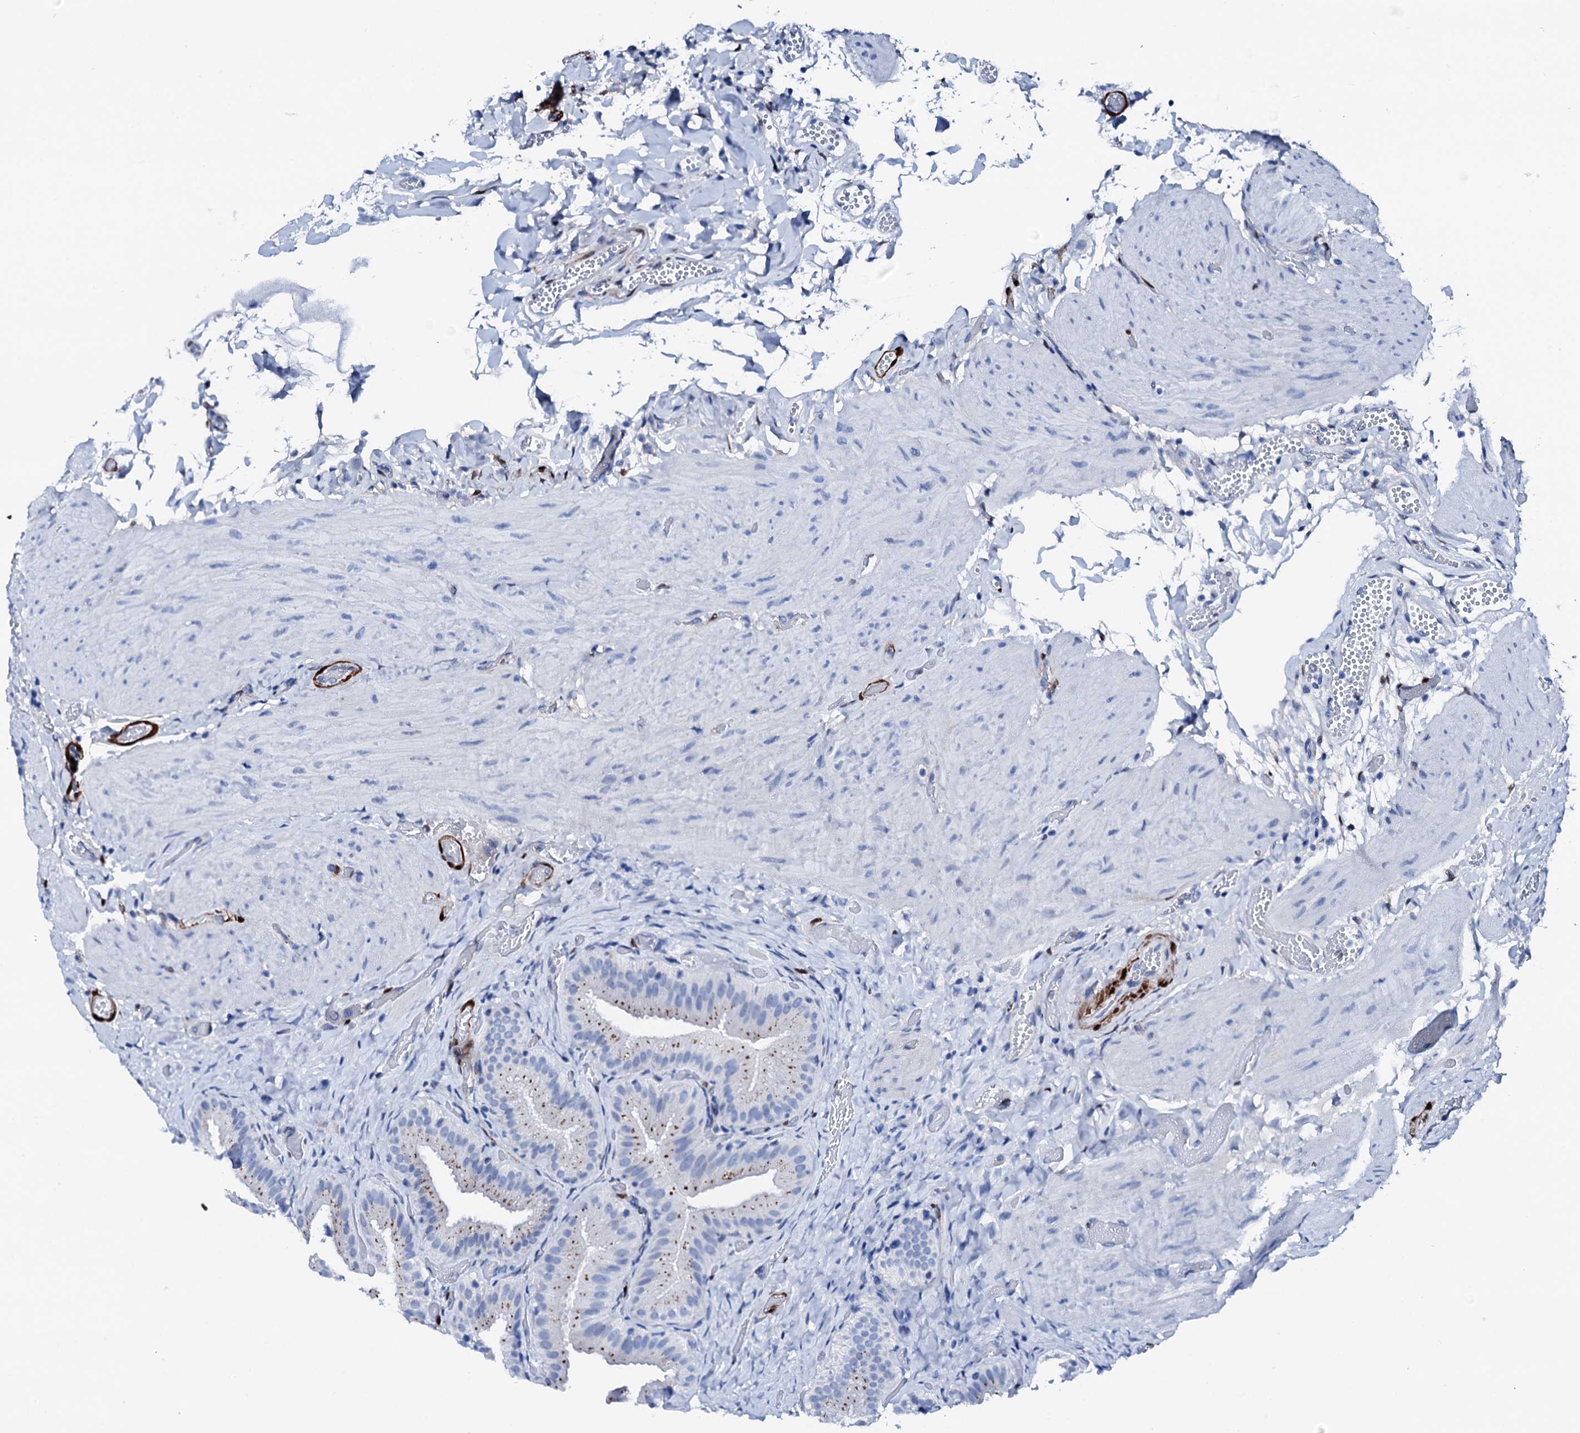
{"staining": {"intensity": "moderate", "quantity": "<25%", "location": "cytoplasmic/membranous"}, "tissue": "gallbladder", "cell_type": "Glandular cells", "image_type": "normal", "snomed": [{"axis": "morphology", "description": "Normal tissue, NOS"}, {"axis": "topography", "description": "Gallbladder"}], "caption": "Gallbladder was stained to show a protein in brown. There is low levels of moderate cytoplasmic/membranous positivity in approximately <25% of glandular cells. The staining is performed using DAB brown chromogen to label protein expression. The nuclei are counter-stained blue using hematoxylin.", "gene": "NRIP2", "patient": {"sex": "female", "age": 64}}